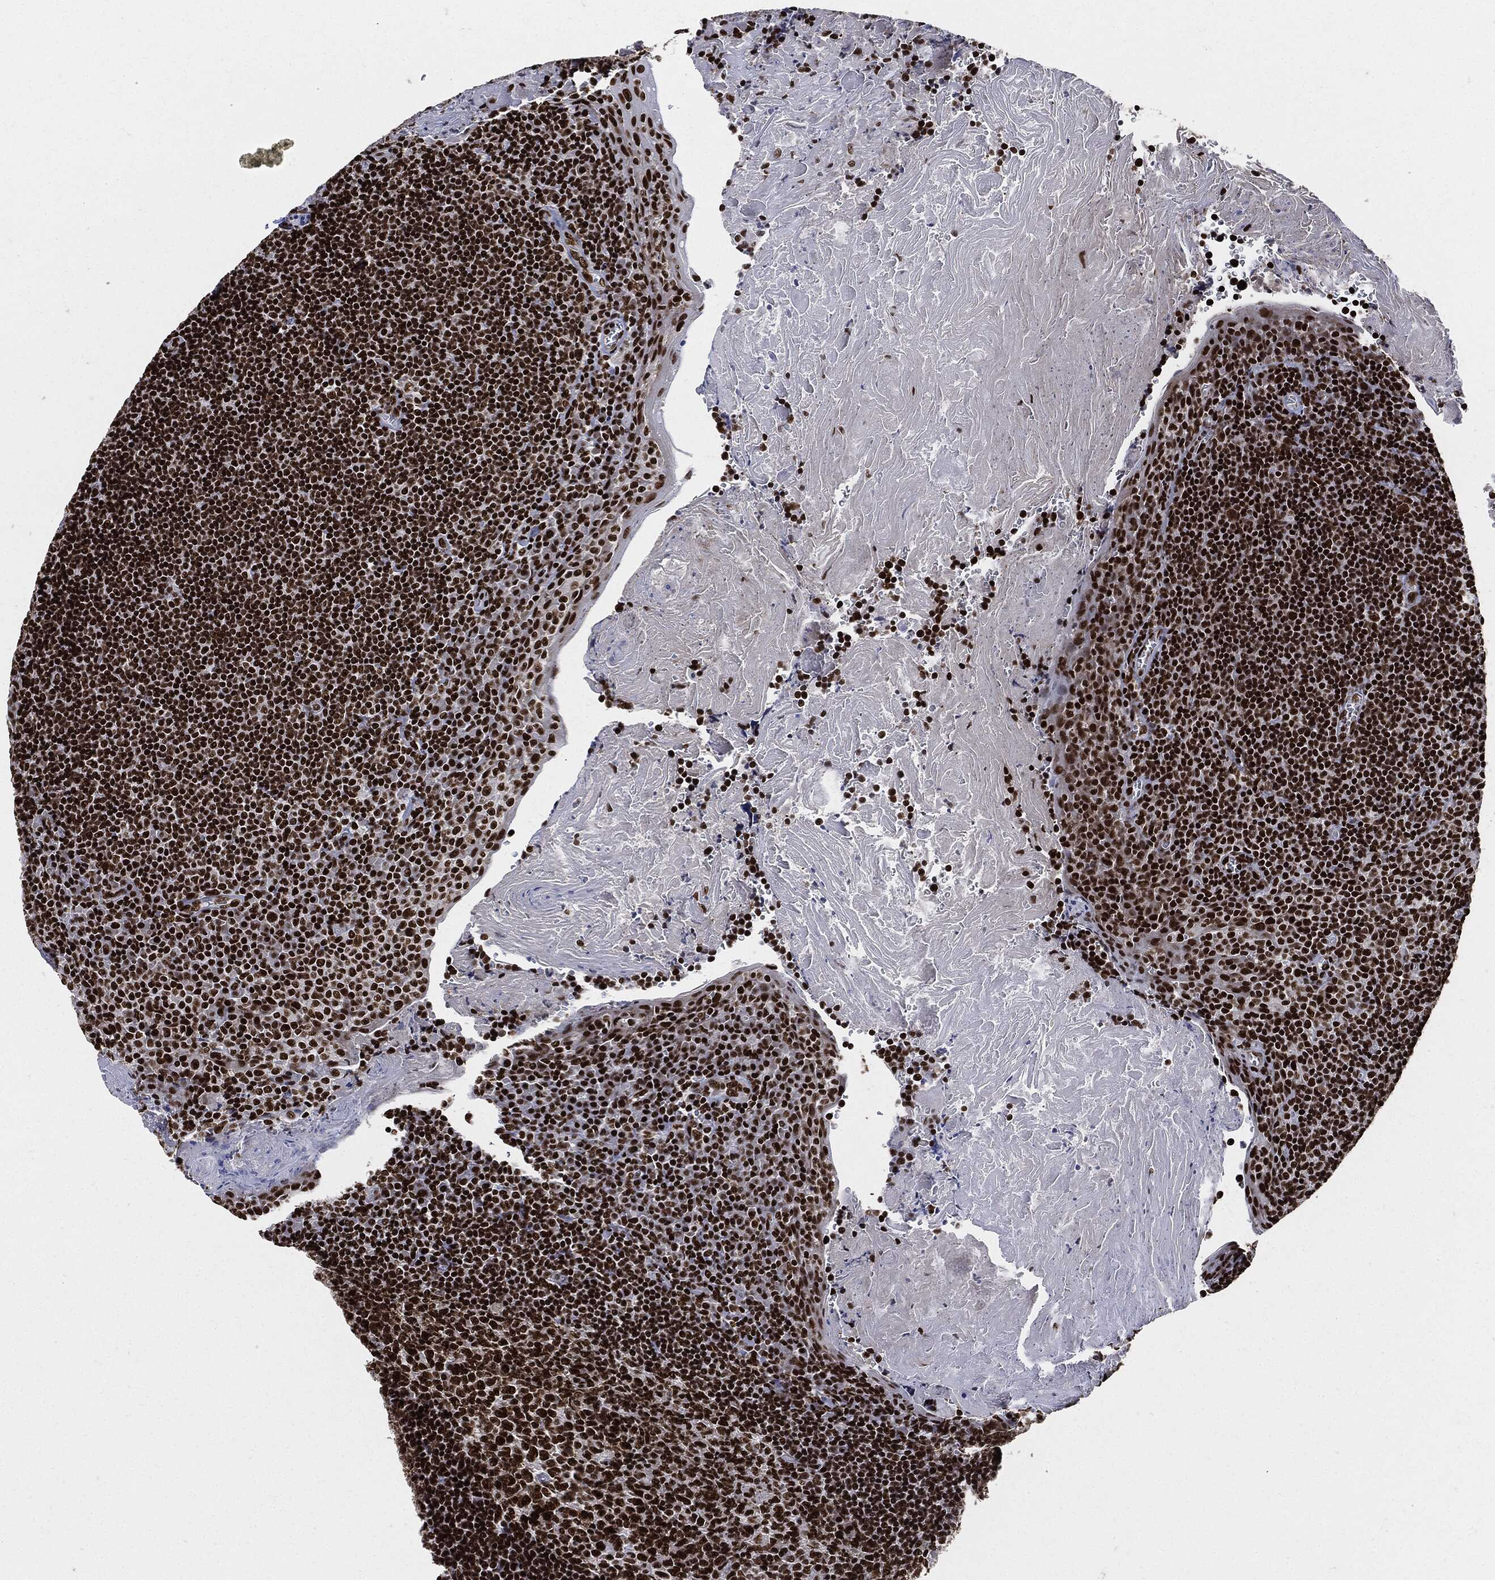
{"staining": {"intensity": "strong", "quantity": ">75%", "location": "nuclear"}, "tissue": "tonsil", "cell_type": "Germinal center cells", "image_type": "normal", "snomed": [{"axis": "morphology", "description": "Normal tissue, NOS"}, {"axis": "morphology", "description": "Inflammation, NOS"}, {"axis": "topography", "description": "Tonsil"}], "caption": "Benign tonsil demonstrates strong nuclear staining in approximately >75% of germinal center cells.", "gene": "RECQL", "patient": {"sex": "female", "age": 31}}